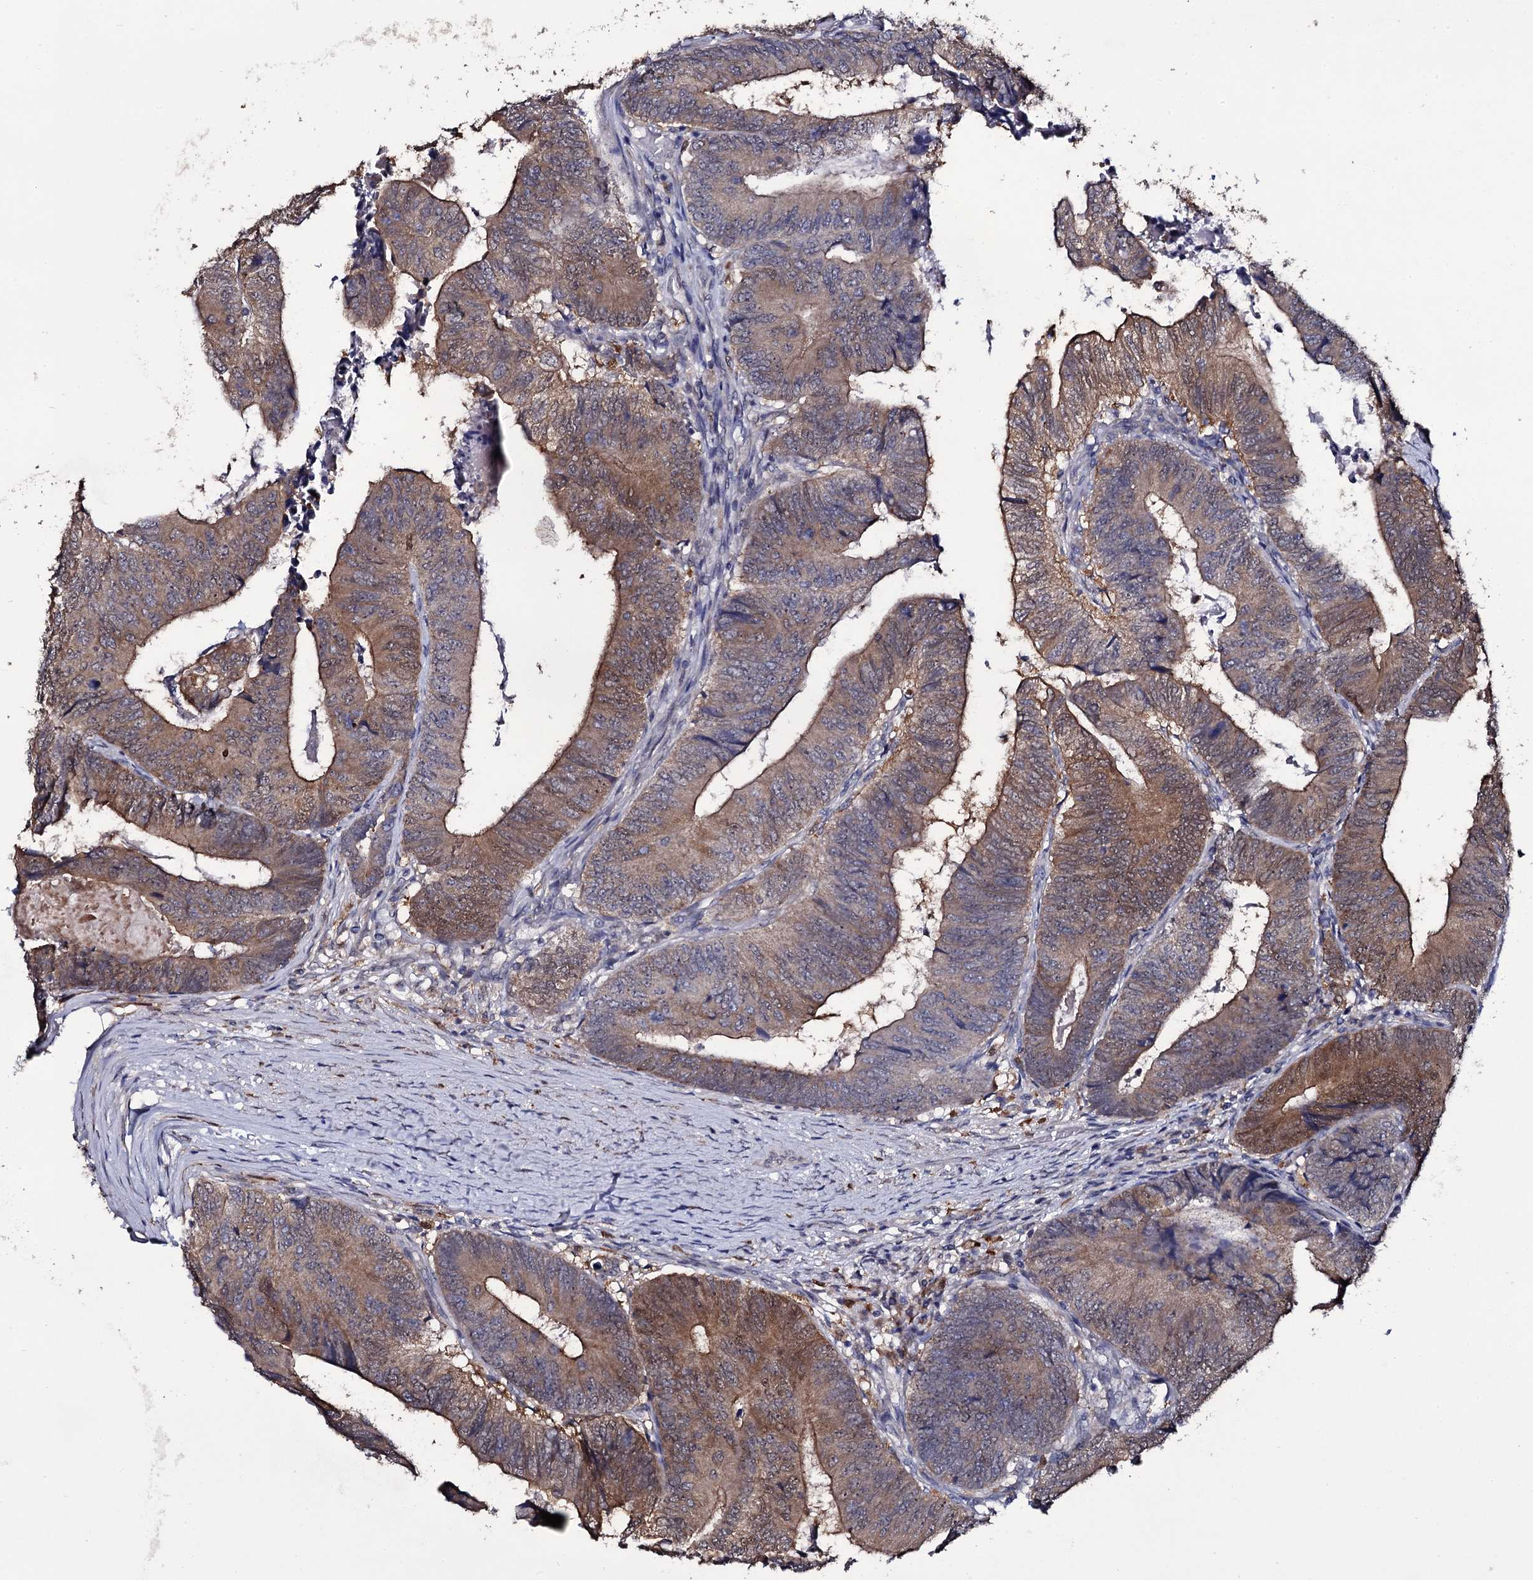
{"staining": {"intensity": "moderate", "quantity": ">75%", "location": "cytoplasmic/membranous"}, "tissue": "colorectal cancer", "cell_type": "Tumor cells", "image_type": "cancer", "snomed": [{"axis": "morphology", "description": "Adenocarcinoma, NOS"}, {"axis": "topography", "description": "Colon"}], "caption": "High-power microscopy captured an immunohistochemistry micrograph of colorectal cancer, revealing moderate cytoplasmic/membranous positivity in about >75% of tumor cells.", "gene": "CRYL1", "patient": {"sex": "female", "age": 67}}